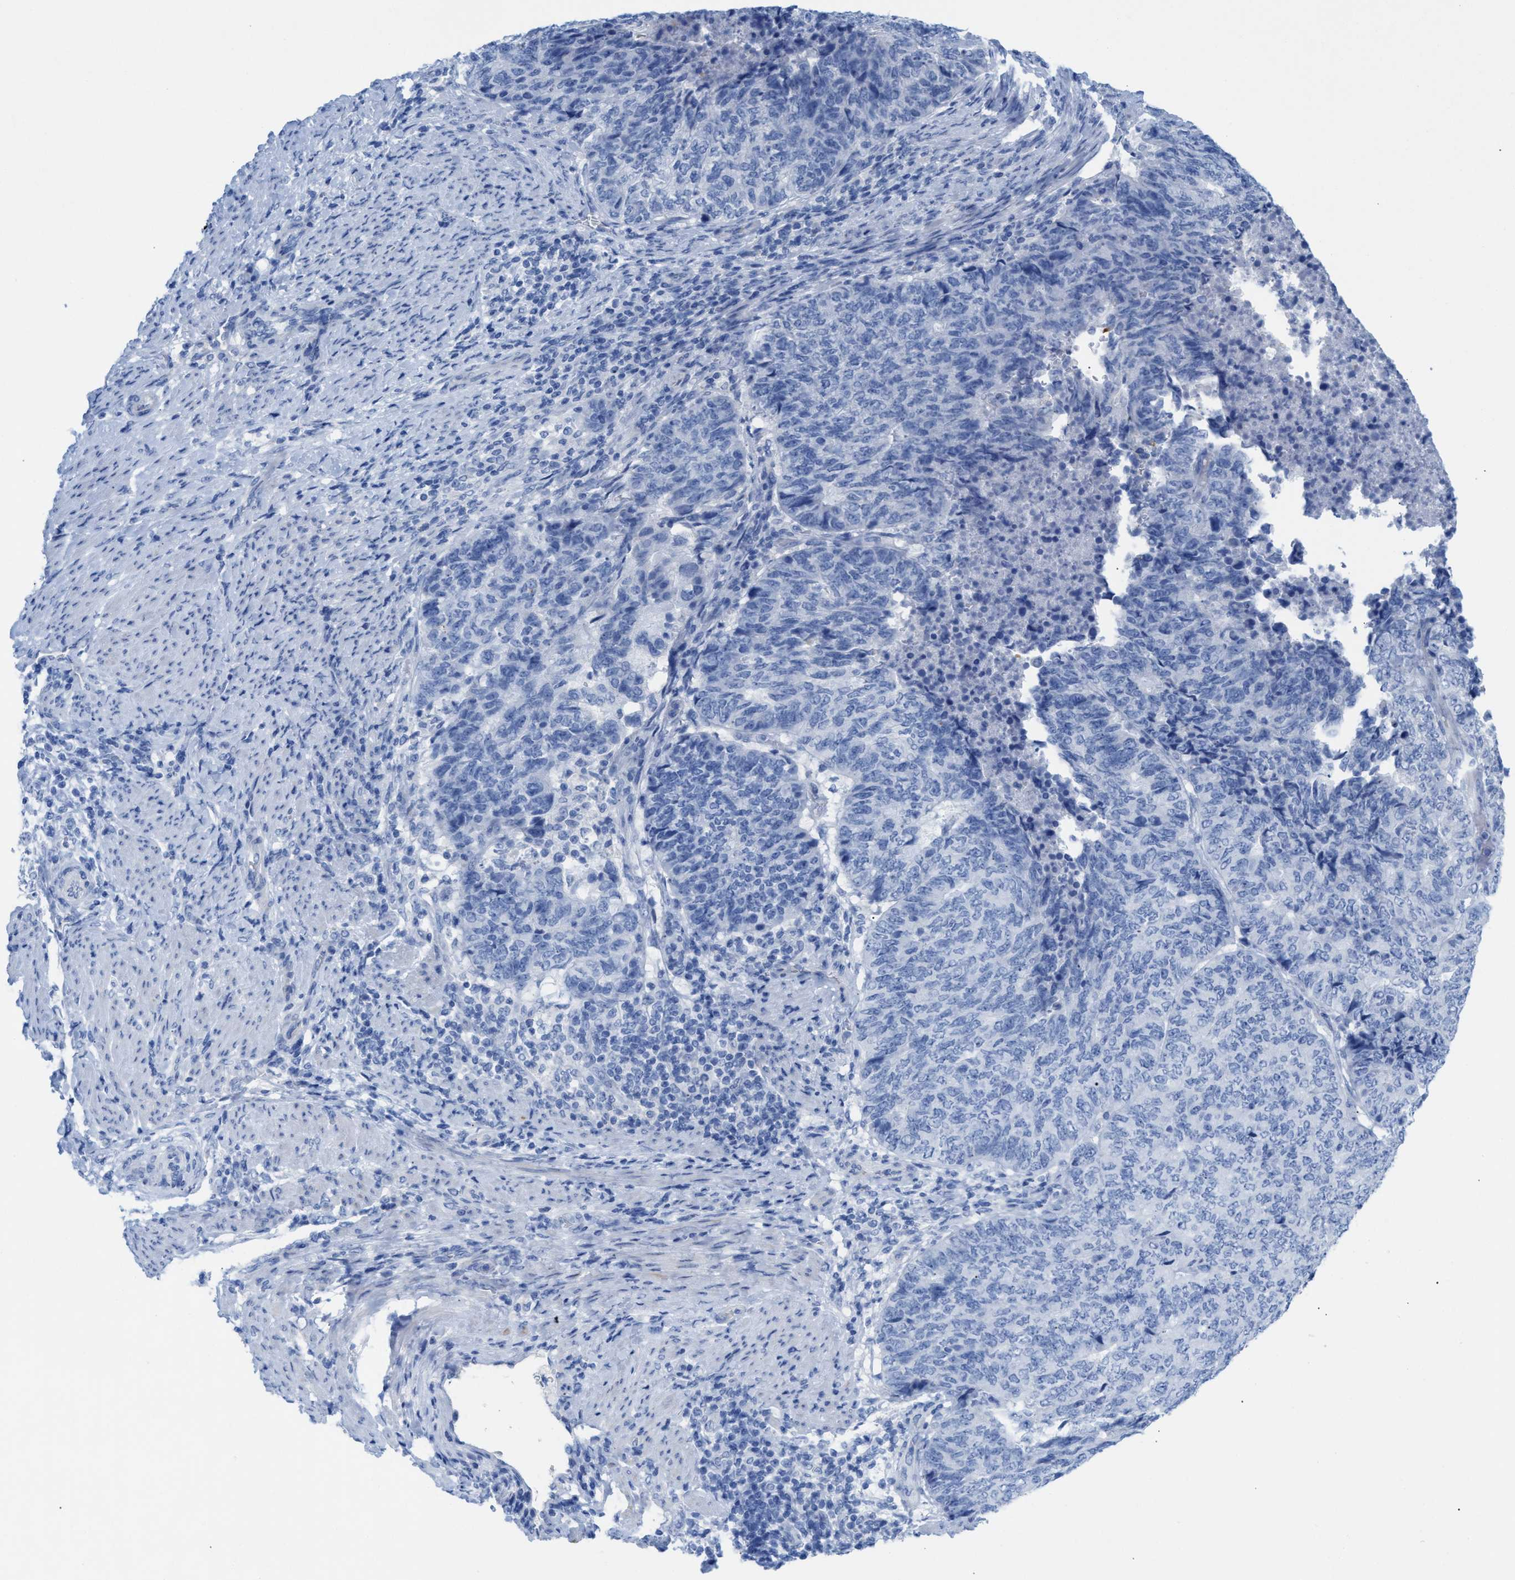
{"staining": {"intensity": "negative", "quantity": "none", "location": "none"}, "tissue": "endometrial cancer", "cell_type": "Tumor cells", "image_type": "cancer", "snomed": [{"axis": "morphology", "description": "Adenocarcinoma, NOS"}, {"axis": "topography", "description": "Endometrium"}], "caption": "Immunohistochemistry (IHC) of endometrial cancer (adenocarcinoma) exhibits no expression in tumor cells.", "gene": "ANKFN1", "patient": {"sex": "female", "age": 80}}